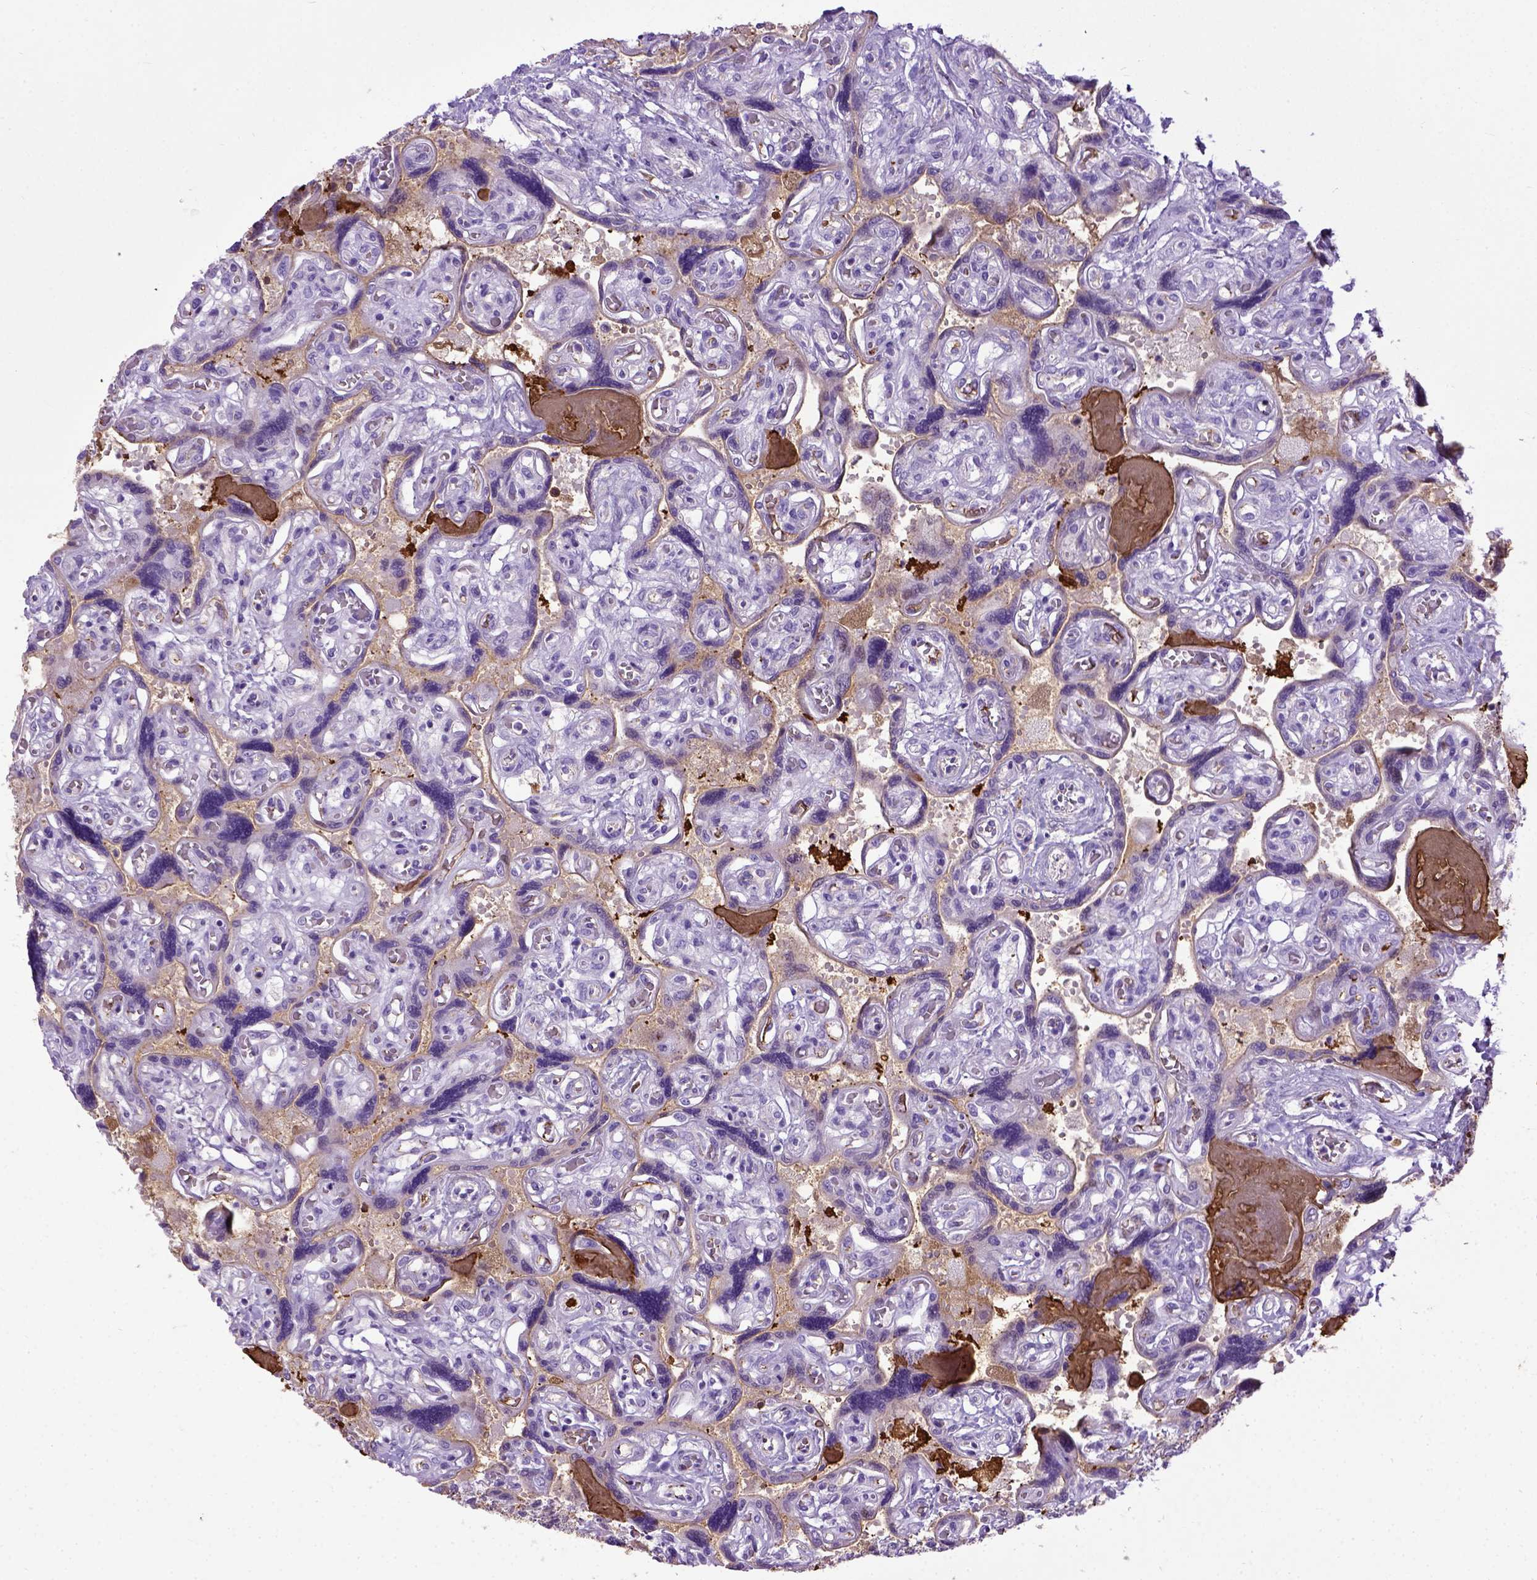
{"staining": {"intensity": "negative", "quantity": "none", "location": "none"}, "tissue": "placenta", "cell_type": "Decidual cells", "image_type": "normal", "snomed": [{"axis": "morphology", "description": "Normal tissue, NOS"}, {"axis": "topography", "description": "Placenta"}], "caption": "Image shows no significant protein expression in decidual cells of normal placenta.", "gene": "ADAMTS8", "patient": {"sex": "female", "age": 32}}